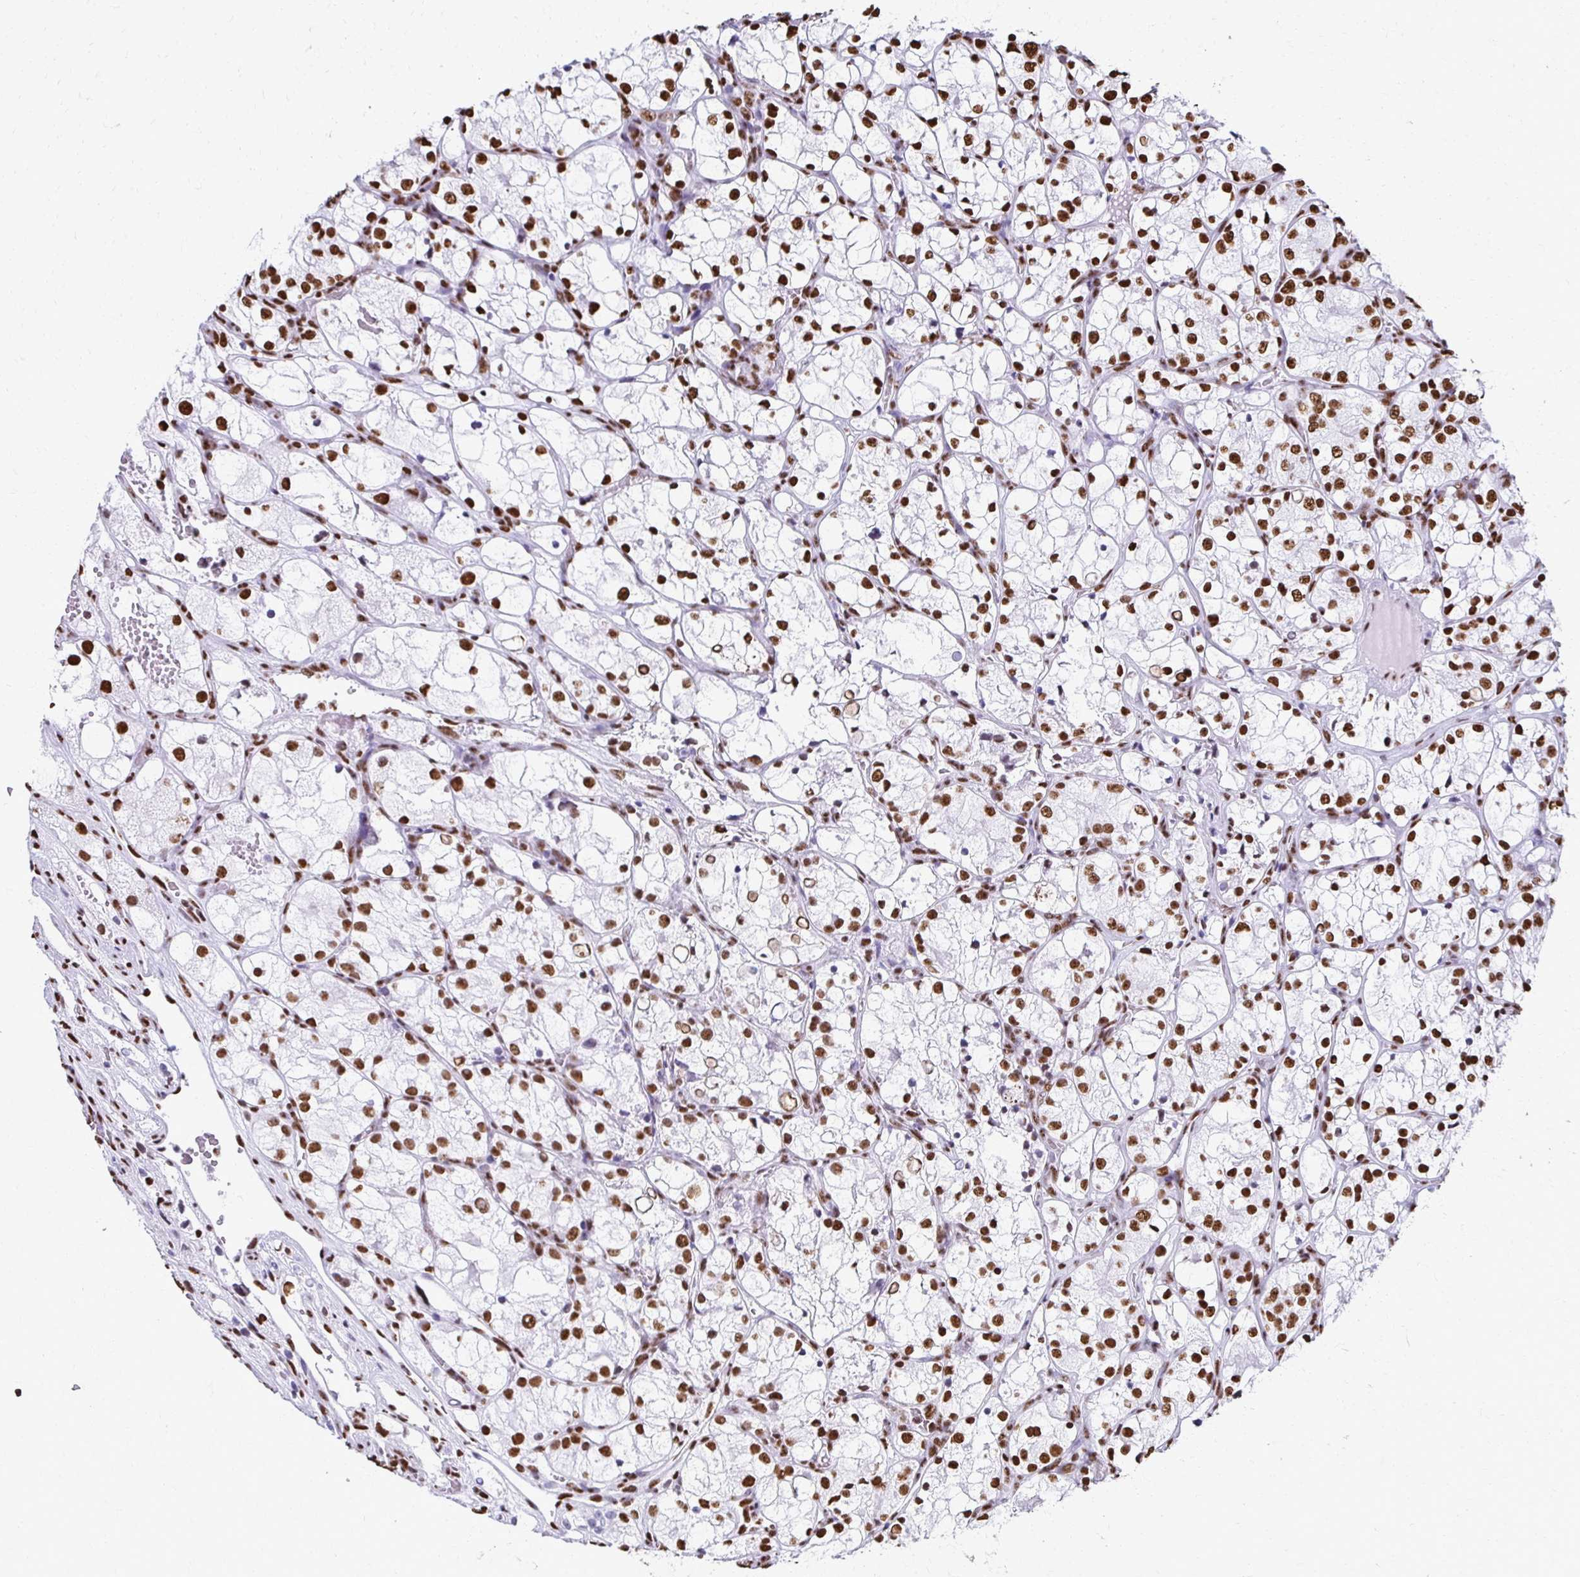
{"staining": {"intensity": "strong", "quantity": ">75%", "location": "nuclear"}, "tissue": "renal cancer", "cell_type": "Tumor cells", "image_type": "cancer", "snomed": [{"axis": "morphology", "description": "Adenocarcinoma, NOS"}, {"axis": "topography", "description": "Kidney"}], "caption": "A high amount of strong nuclear expression is present in approximately >75% of tumor cells in adenocarcinoma (renal) tissue. Nuclei are stained in blue.", "gene": "NONO", "patient": {"sex": "female", "age": 69}}